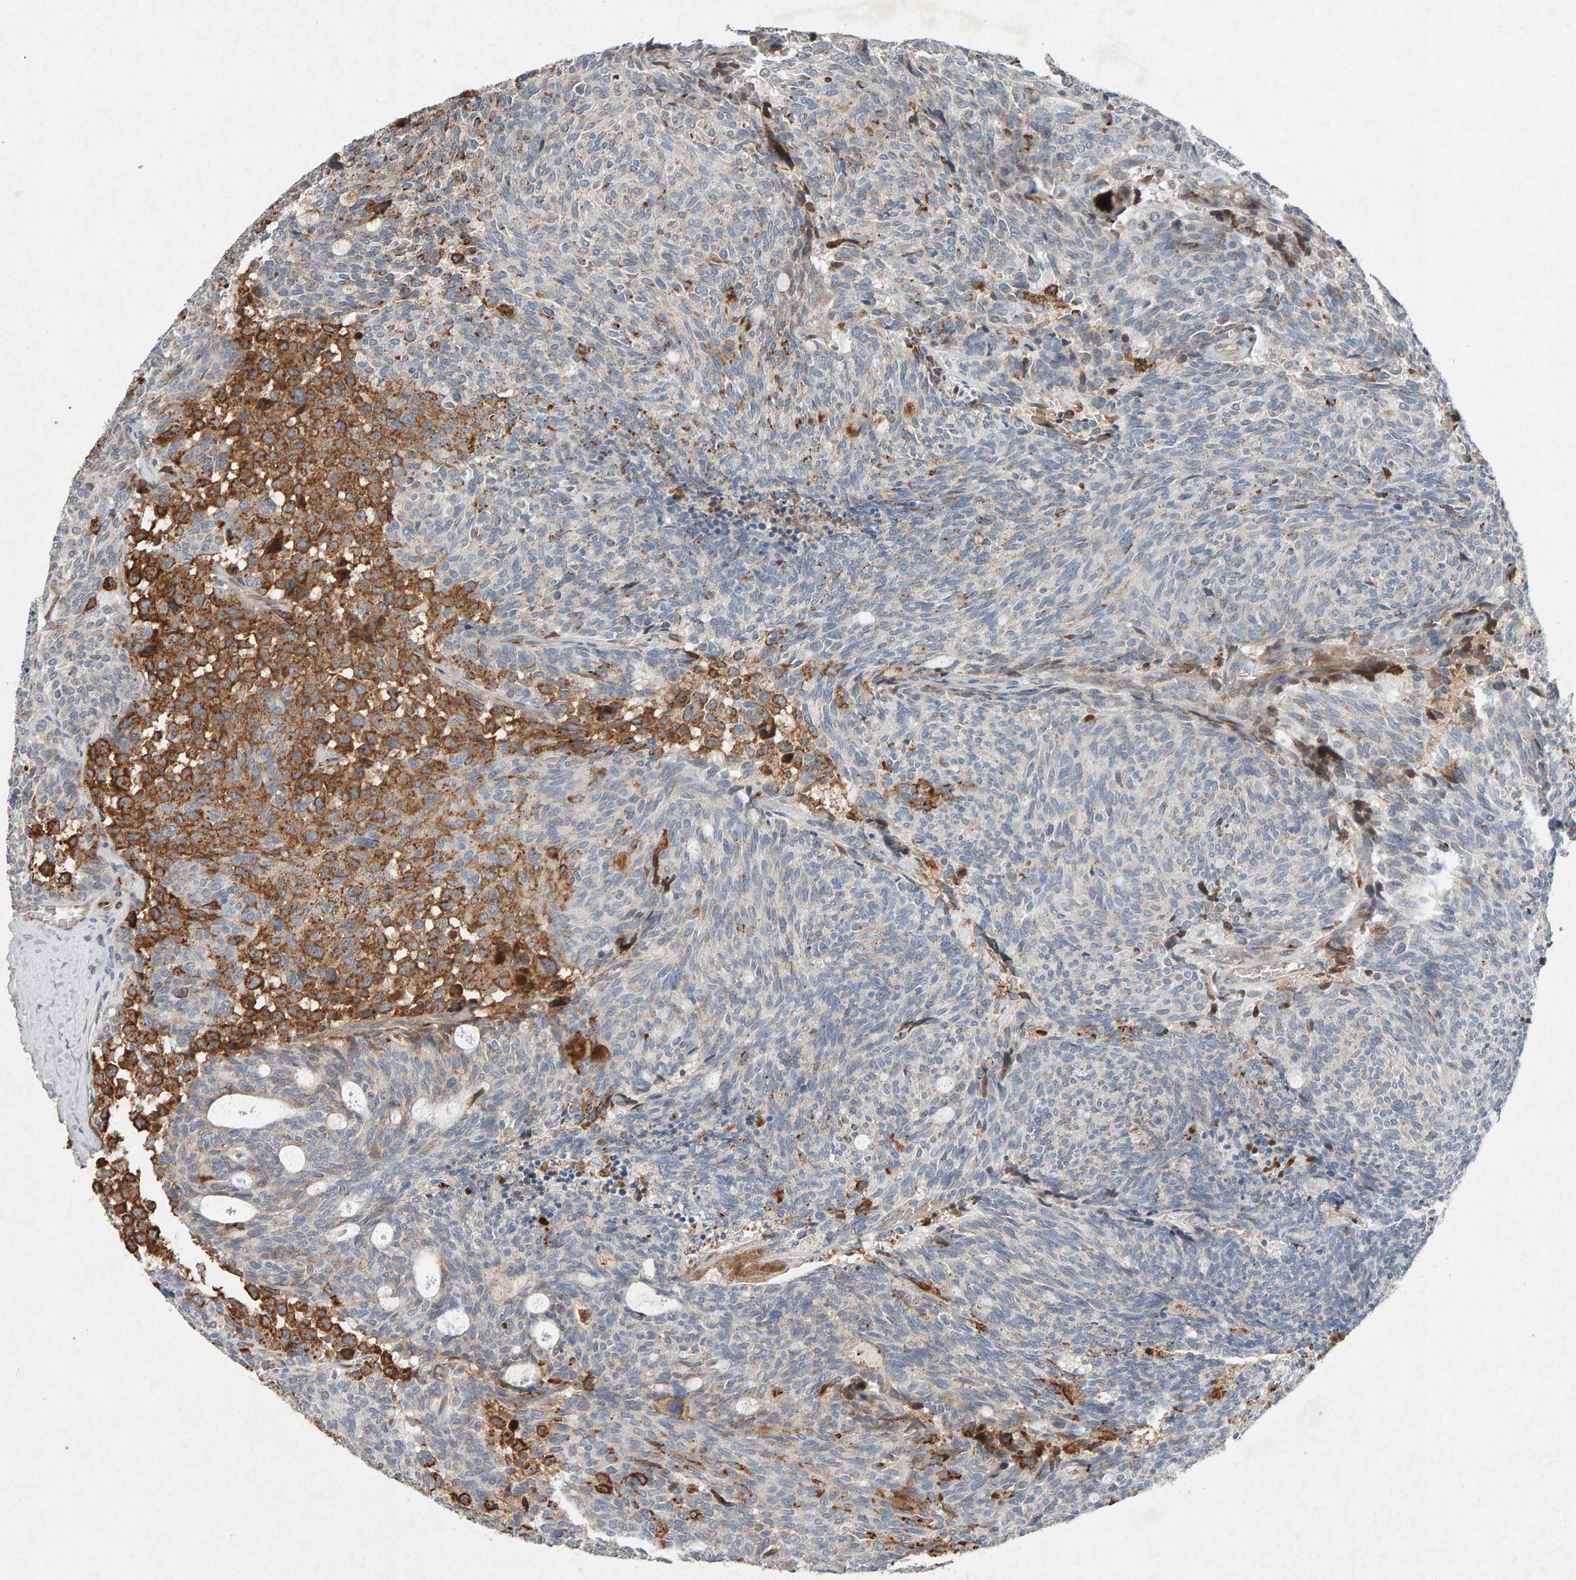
{"staining": {"intensity": "negative", "quantity": "none", "location": "none"}, "tissue": "carcinoid", "cell_type": "Tumor cells", "image_type": "cancer", "snomed": [{"axis": "morphology", "description": "Carcinoid, malignant, NOS"}, {"axis": "topography", "description": "Pancreas"}], "caption": "An image of human carcinoid is negative for staining in tumor cells.", "gene": "PTPRM", "patient": {"sex": "female", "age": 54}}